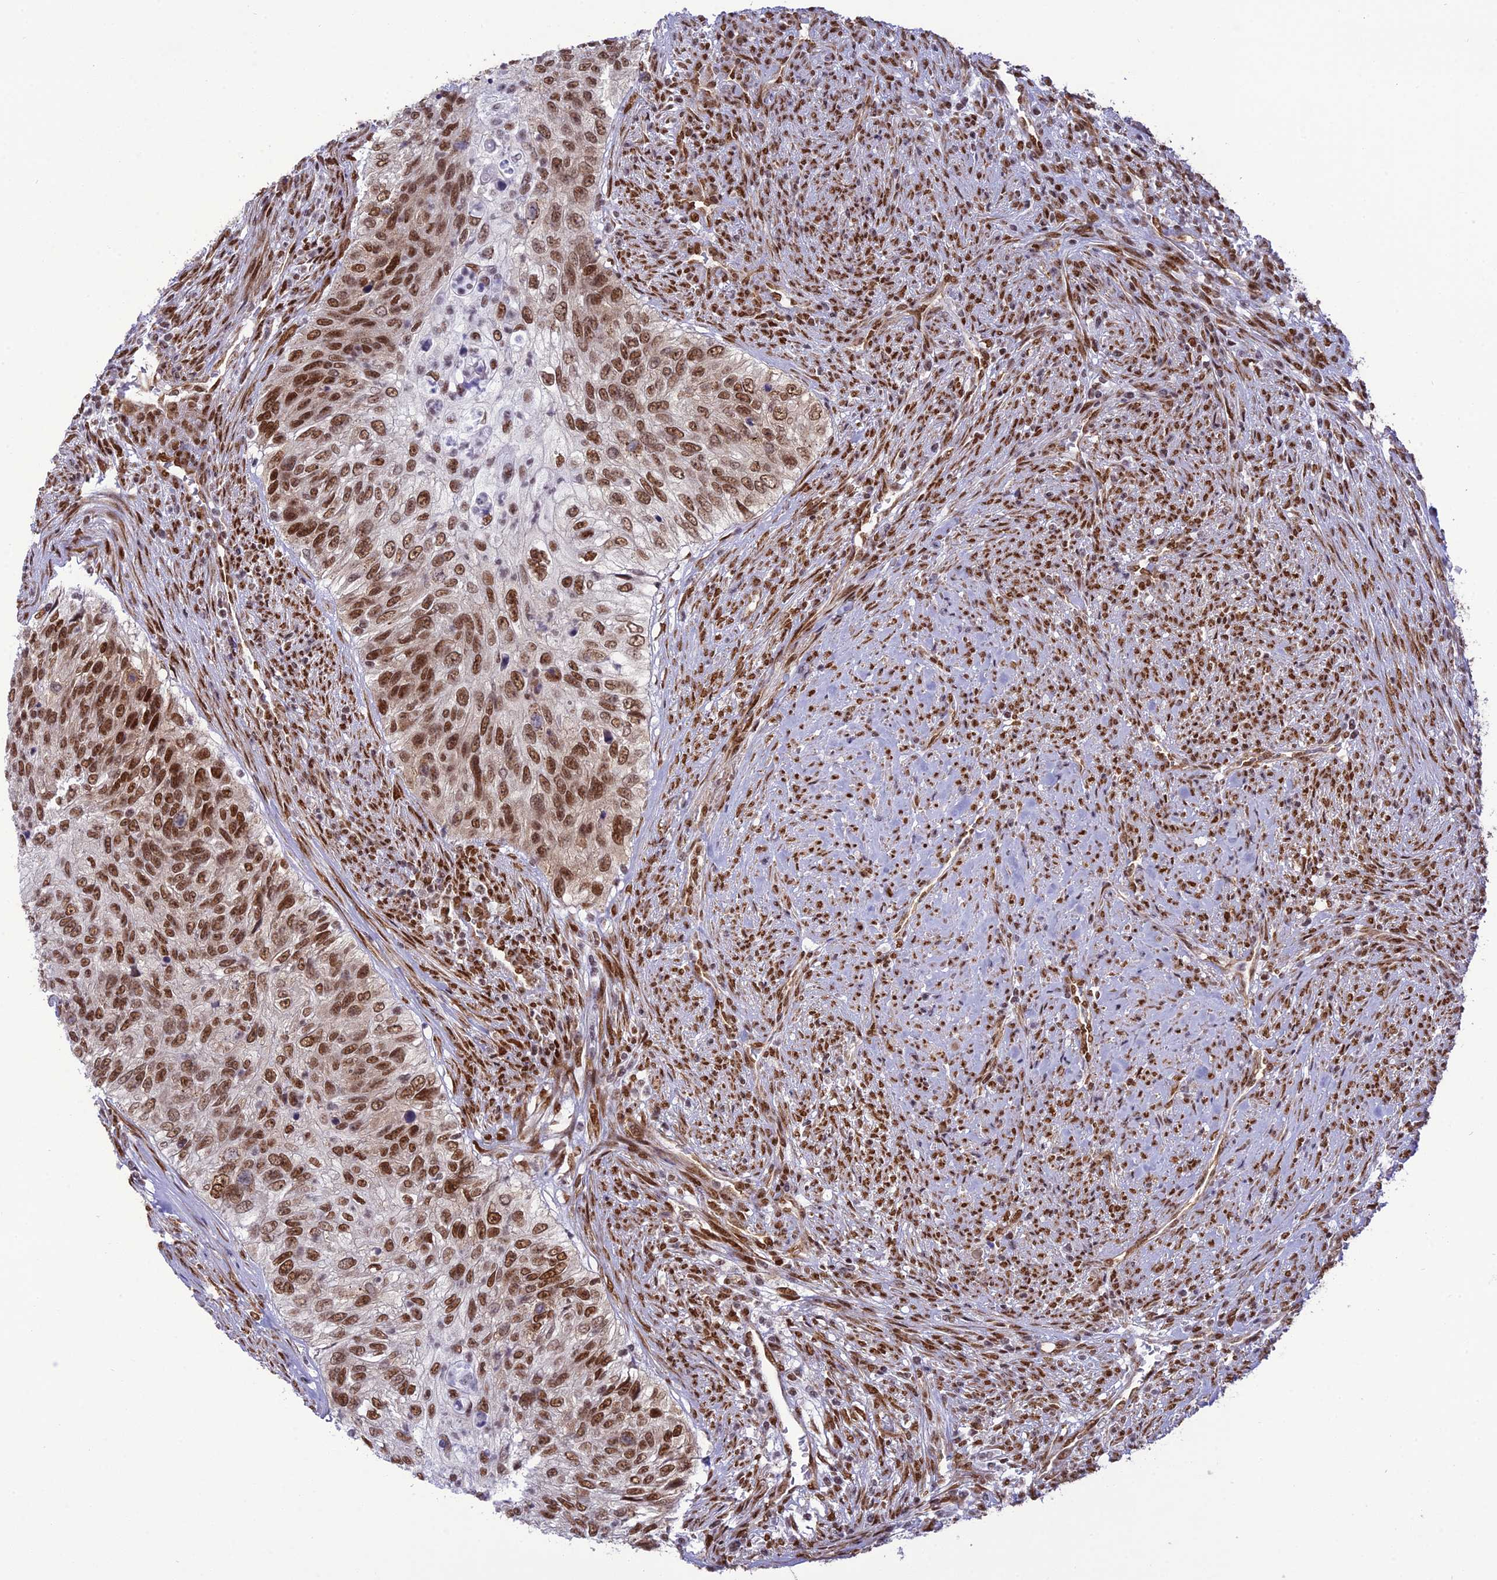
{"staining": {"intensity": "moderate", "quantity": ">75%", "location": "nuclear"}, "tissue": "urothelial cancer", "cell_type": "Tumor cells", "image_type": "cancer", "snomed": [{"axis": "morphology", "description": "Urothelial carcinoma, High grade"}, {"axis": "topography", "description": "Urinary bladder"}], "caption": "There is medium levels of moderate nuclear positivity in tumor cells of urothelial cancer, as demonstrated by immunohistochemical staining (brown color).", "gene": "DDX1", "patient": {"sex": "female", "age": 60}}